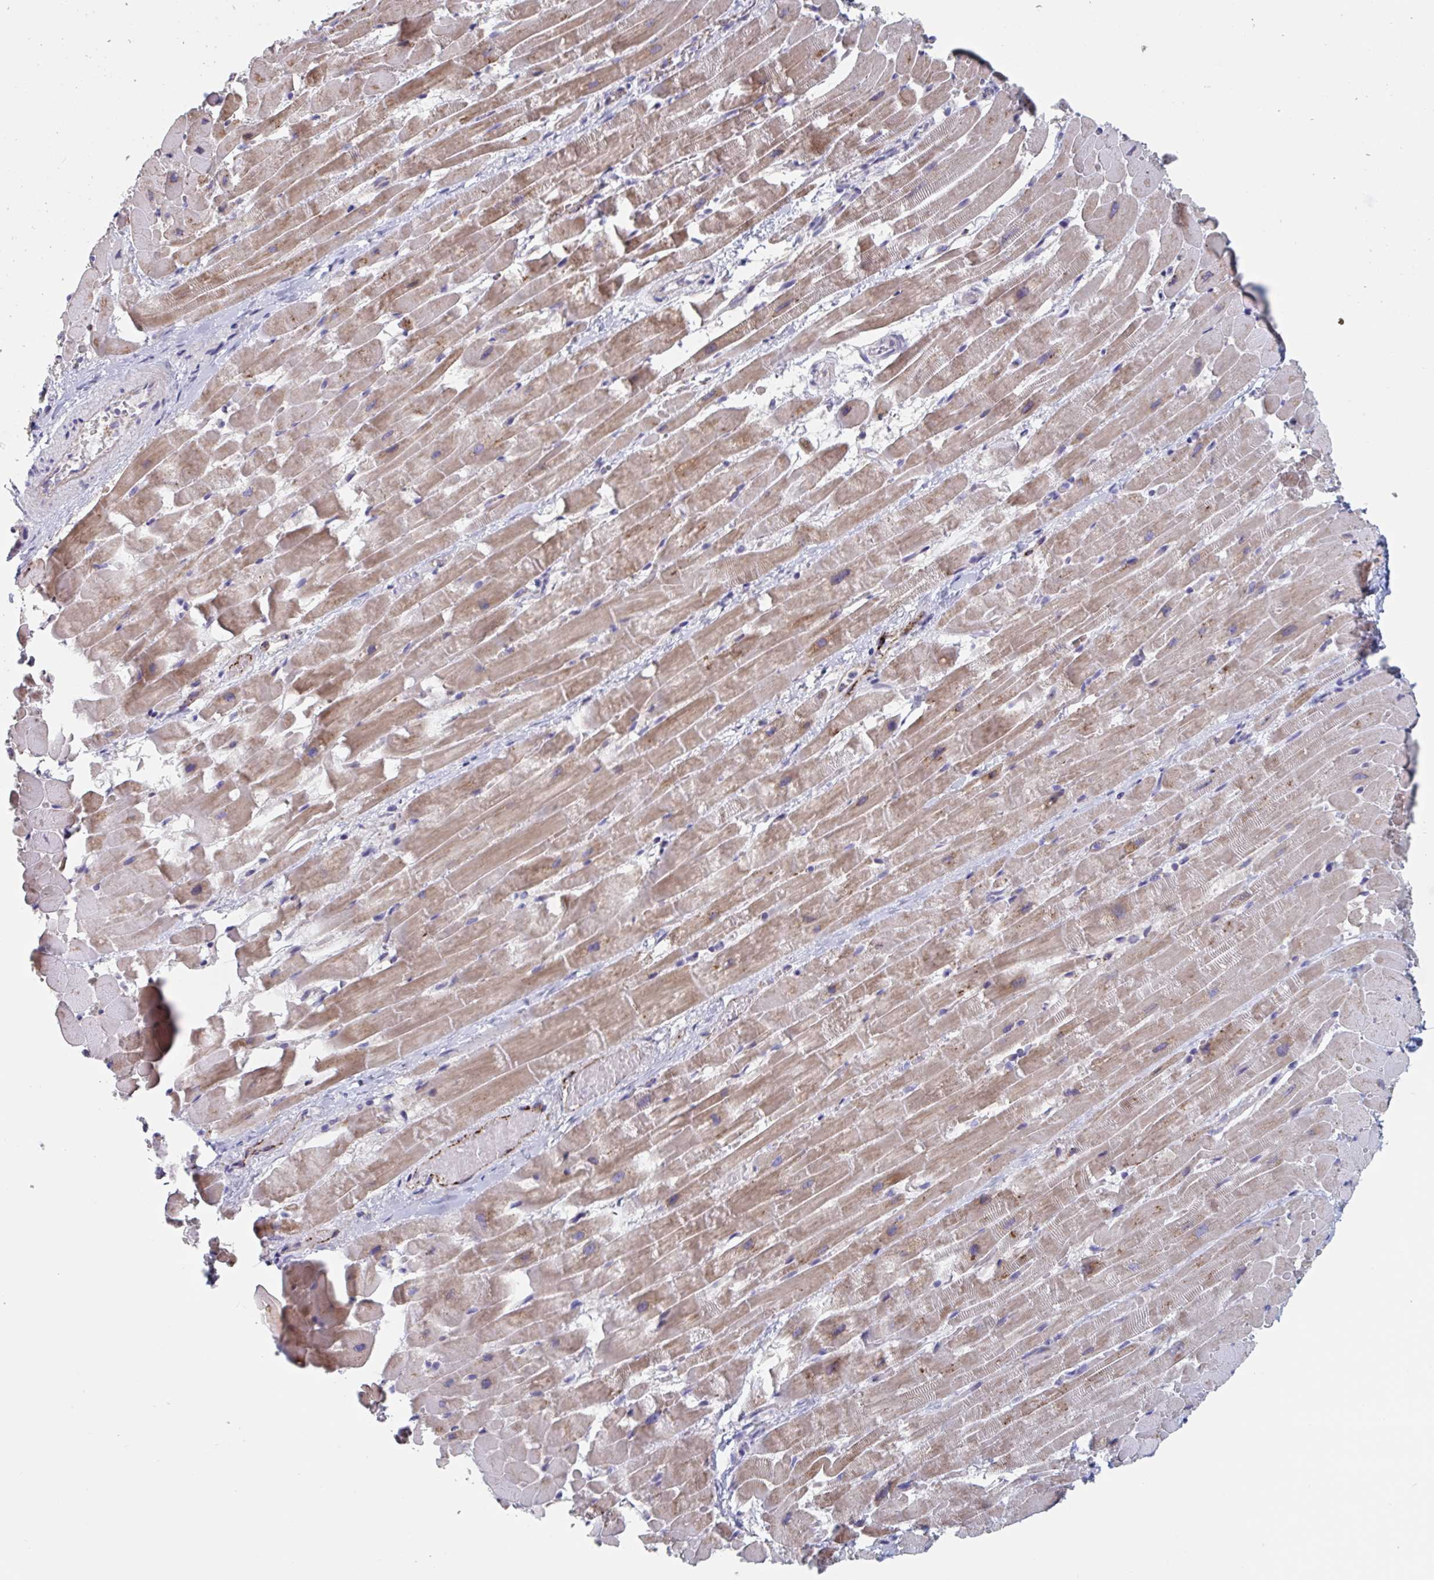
{"staining": {"intensity": "moderate", "quantity": "25%-75%", "location": "cytoplasmic/membranous"}, "tissue": "heart muscle", "cell_type": "Cardiomyocytes", "image_type": "normal", "snomed": [{"axis": "morphology", "description": "Normal tissue, NOS"}, {"axis": "topography", "description": "Heart"}], "caption": "A brown stain highlights moderate cytoplasmic/membranous staining of a protein in cardiomyocytes of normal heart muscle. The staining is performed using DAB brown chromogen to label protein expression. The nuclei are counter-stained blue using hematoxylin.", "gene": "ABHD16A", "patient": {"sex": "male", "age": 37}}